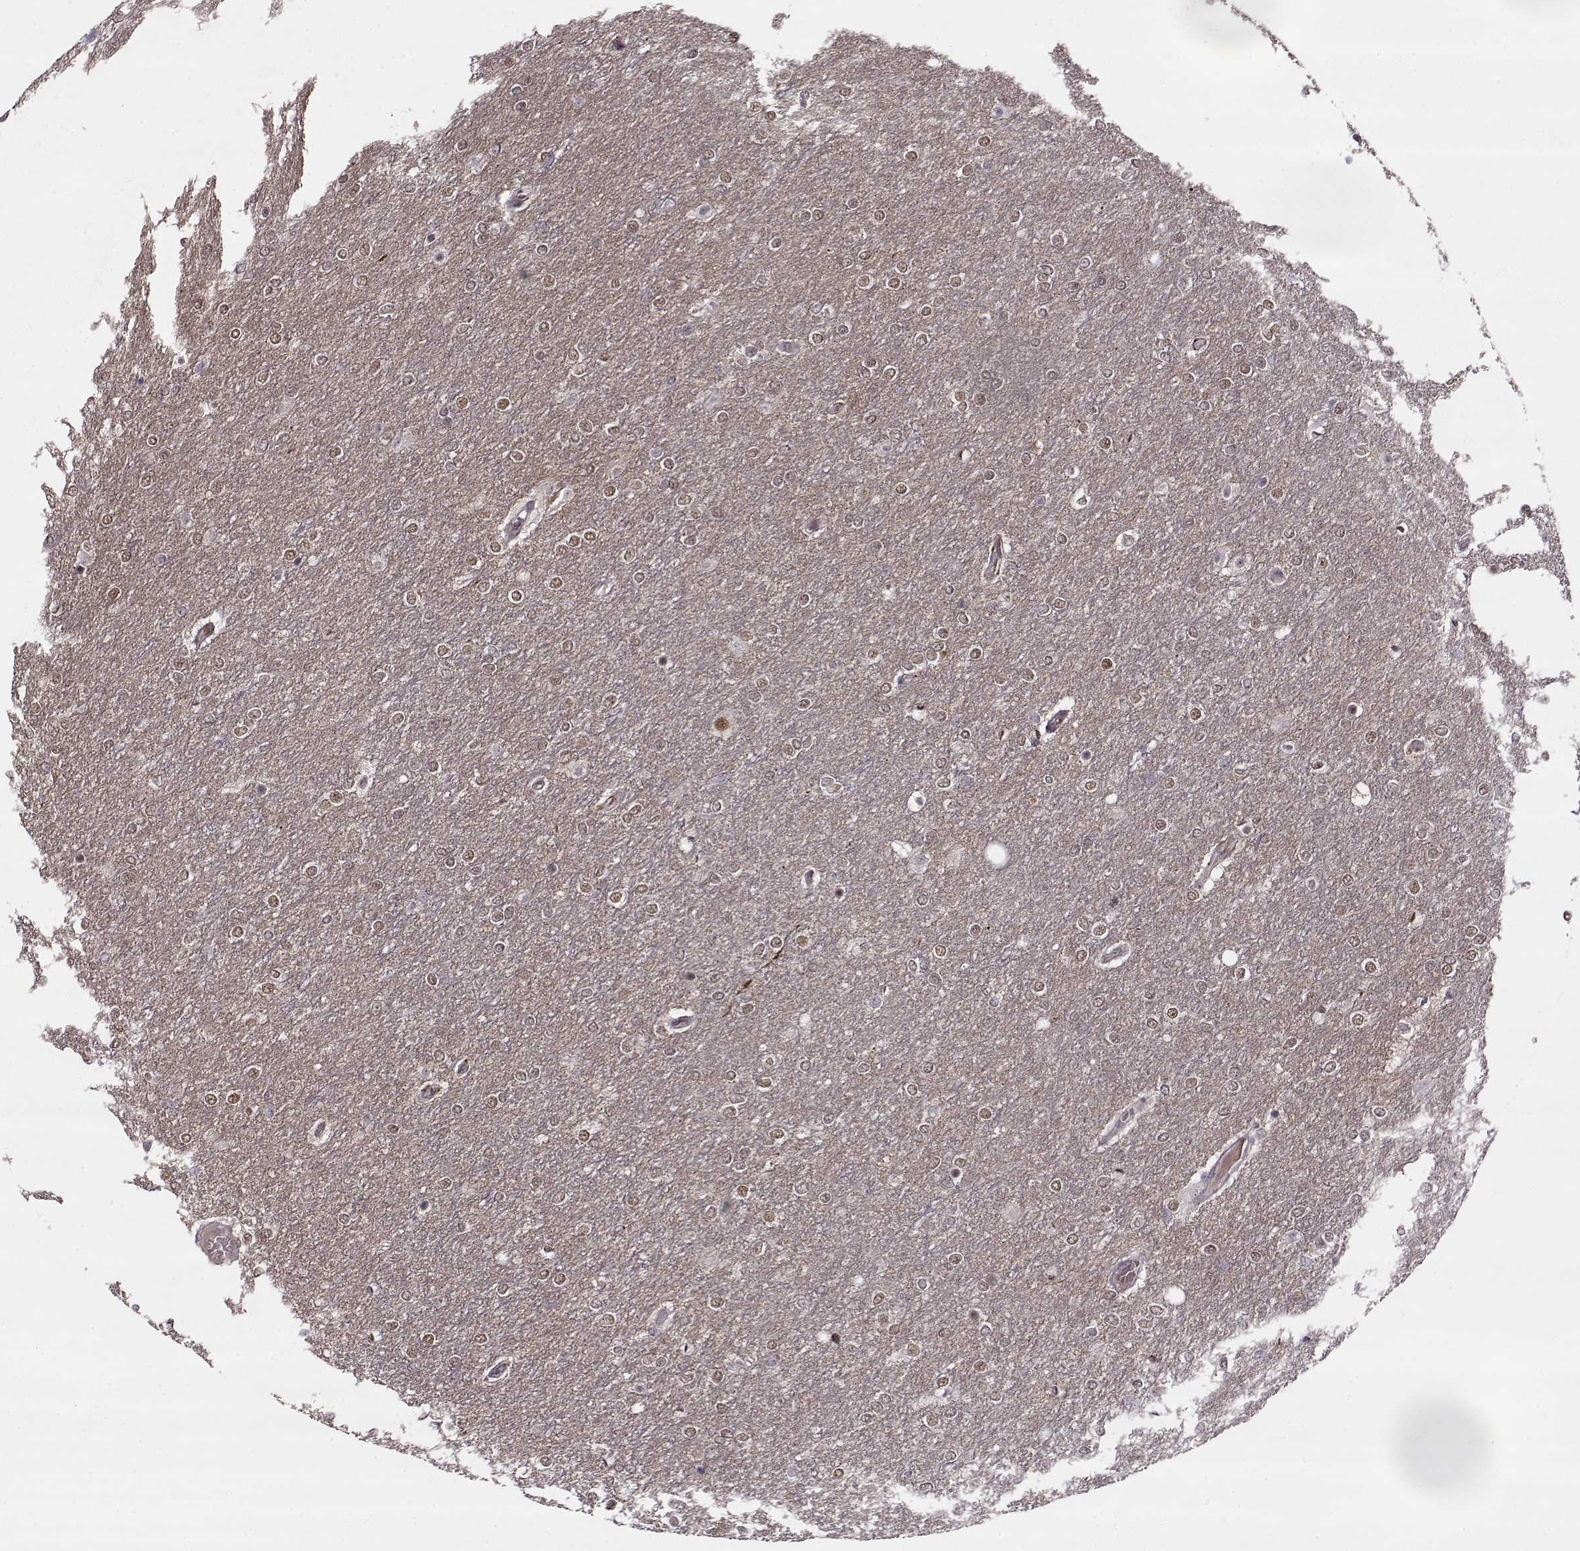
{"staining": {"intensity": "weak", "quantity": "<25%", "location": "nuclear"}, "tissue": "glioma", "cell_type": "Tumor cells", "image_type": "cancer", "snomed": [{"axis": "morphology", "description": "Glioma, malignant, High grade"}, {"axis": "topography", "description": "Brain"}], "caption": "A histopathology image of human glioma is negative for staining in tumor cells.", "gene": "DENND4B", "patient": {"sex": "female", "age": 61}}